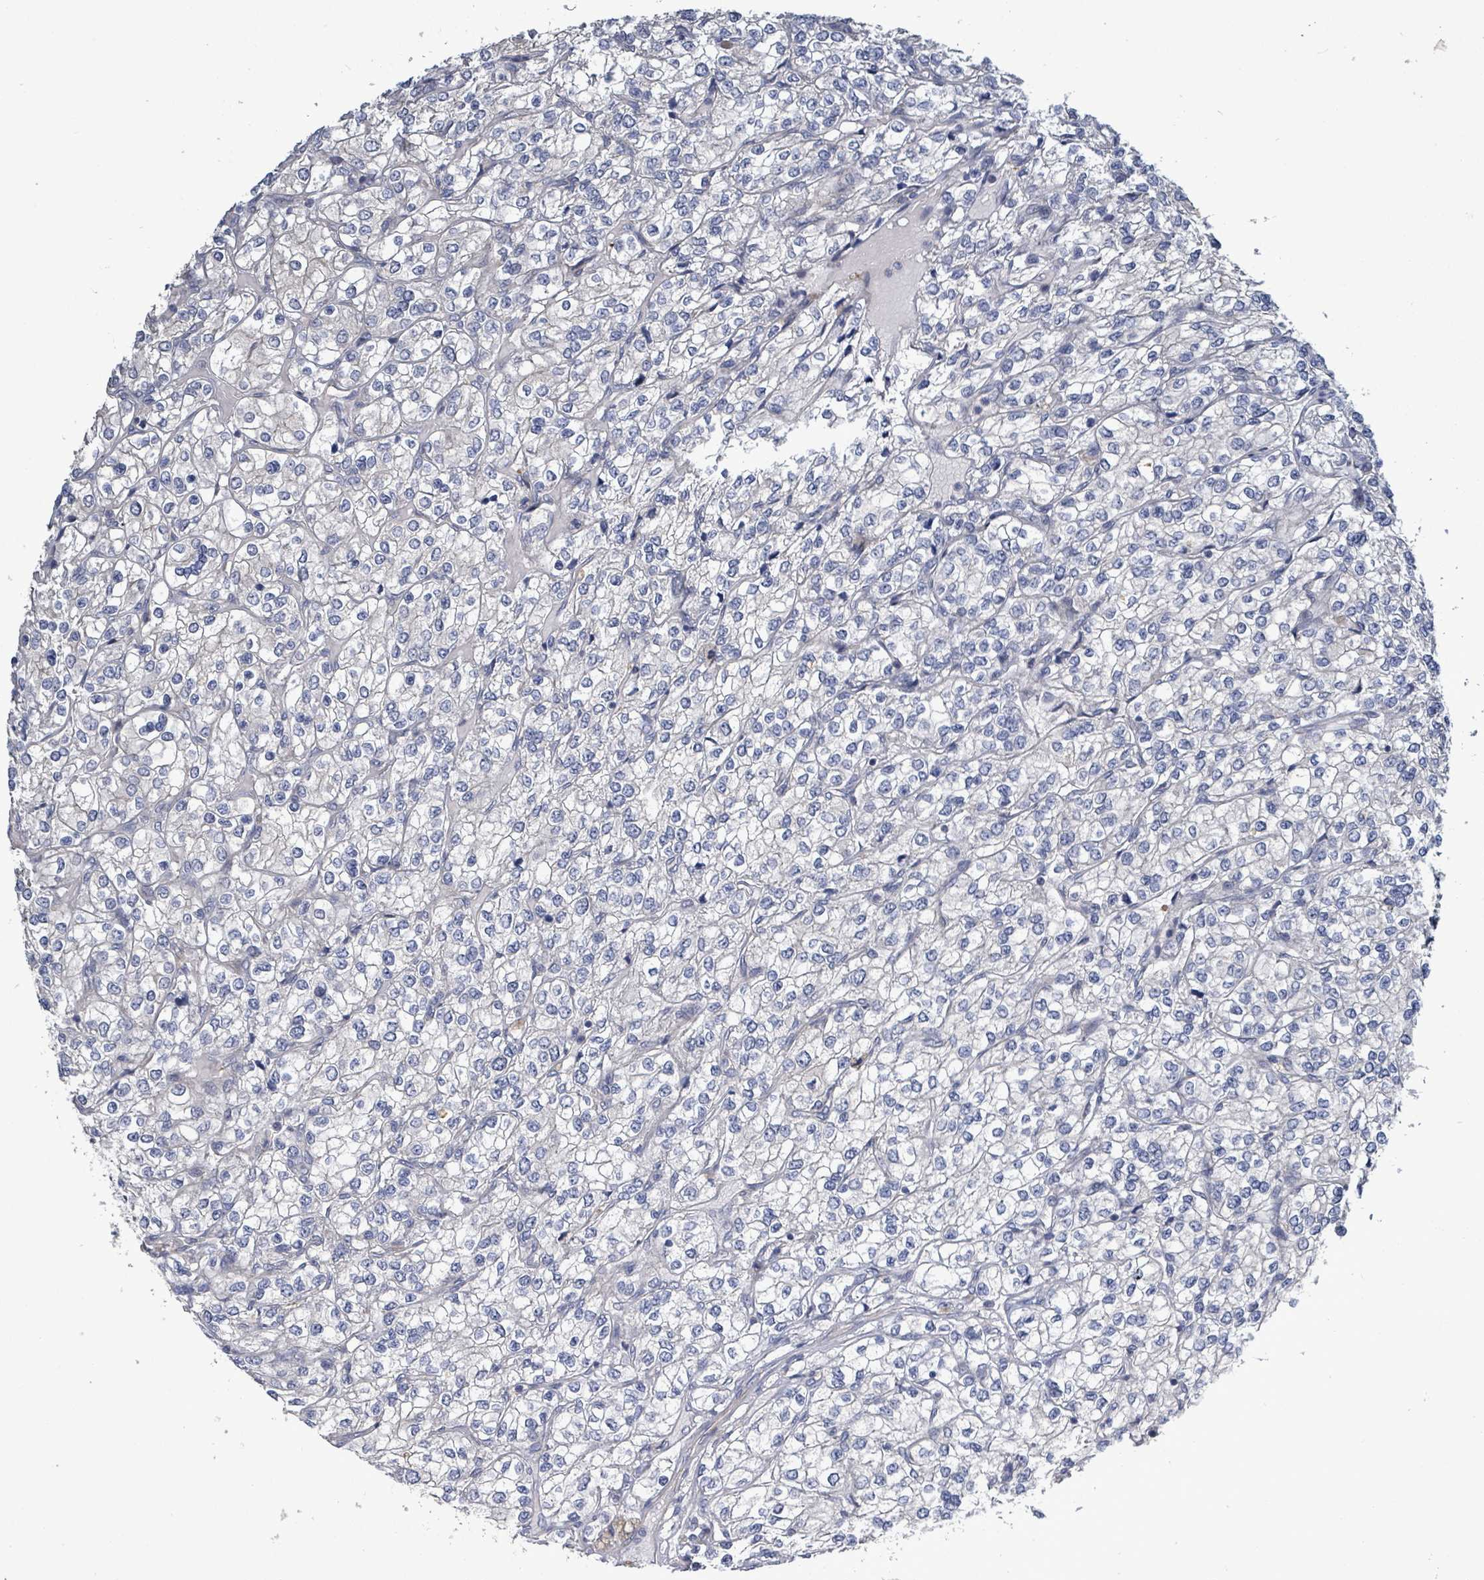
{"staining": {"intensity": "negative", "quantity": "none", "location": "none"}, "tissue": "renal cancer", "cell_type": "Tumor cells", "image_type": "cancer", "snomed": [{"axis": "morphology", "description": "Adenocarcinoma, NOS"}, {"axis": "topography", "description": "Kidney"}], "caption": "This is an IHC image of human adenocarcinoma (renal). There is no staining in tumor cells.", "gene": "KRAS", "patient": {"sex": "male", "age": 80}}